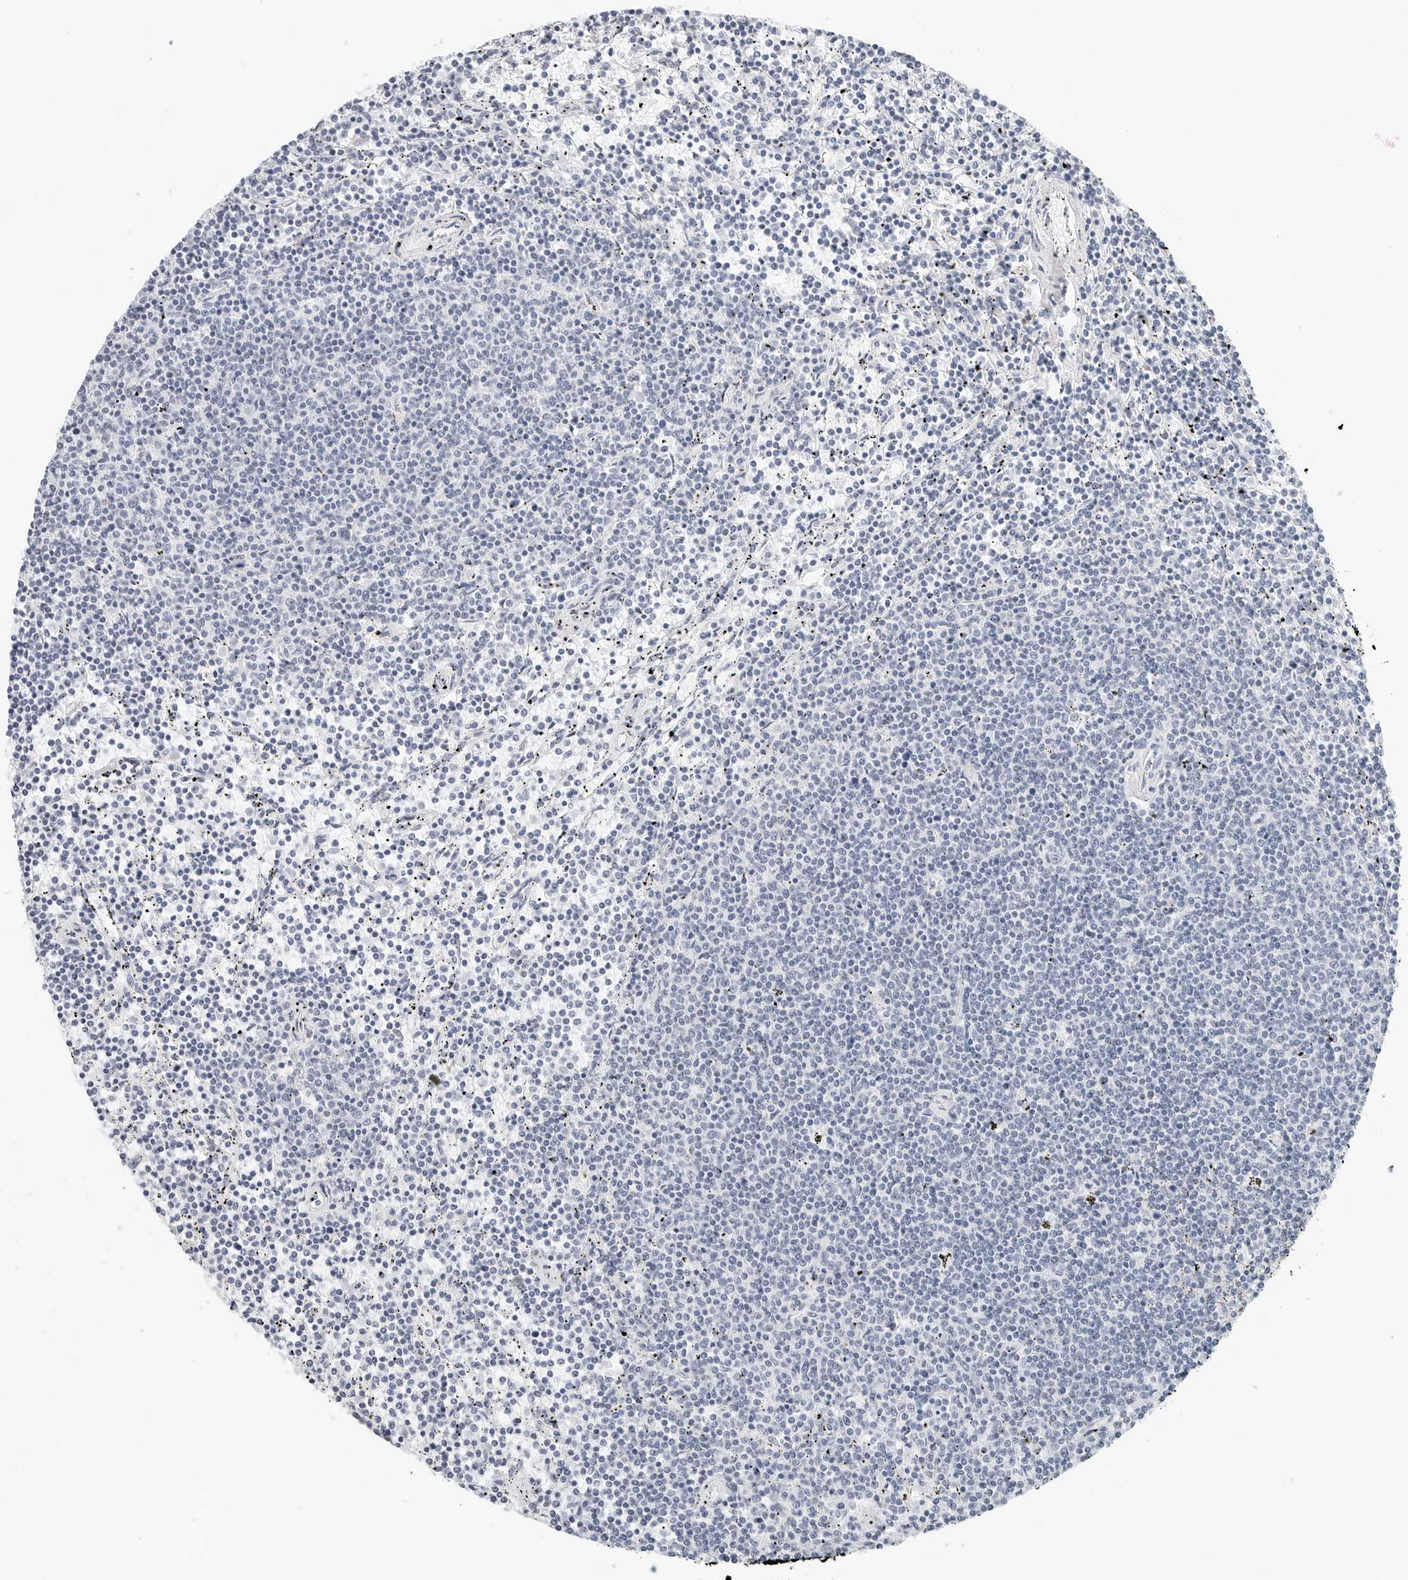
{"staining": {"intensity": "negative", "quantity": "none", "location": "none"}, "tissue": "lymphoma", "cell_type": "Tumor cells", "image_type": "cancer", "snomed": [{"axis": "morphology", "description": "Malignant lymphoma, non-Hodgkin's type, Low grade"}, {"axis": "topography", "description": "Spleen"}], "caption": "Lymphoma was stained to show a protein in brown. There is no significant staining in tumor cells.", "gene": "NTMT2", "patient": {"sex": "female", "age": 50}}